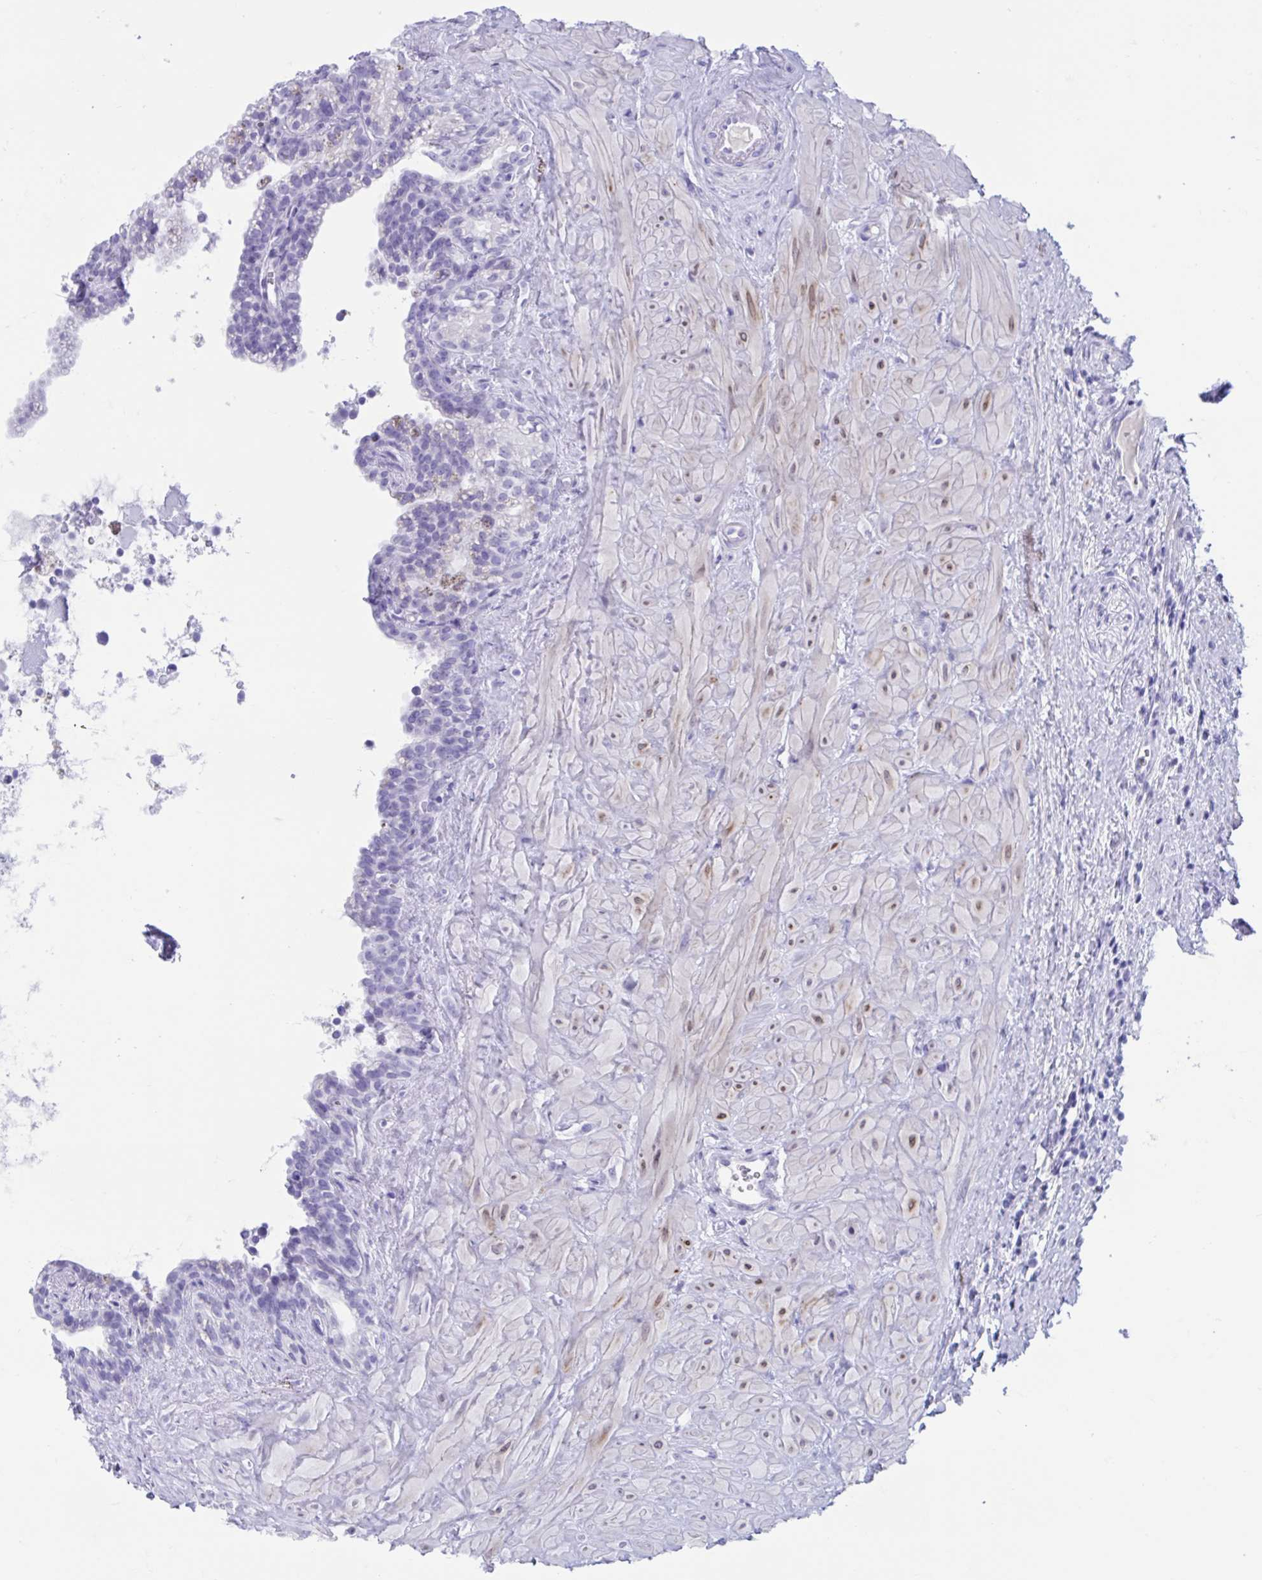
{"staining": {"intensity": "negative", "quantity": "none", "location": "none"}, "tissue": "seminal vesicle", "cell_type": "Glandular cells", "image_type": "normal", "snomed": [{"axis": "morphology", "description": "Normal tissue, NOS"}, {"axis": "topography", "description": "Seminal veicle"}], "caption": "Seminal vesicle was stained to show a protein in brown. There is no significant staining in glandular cells. (Stains: DAB IHC with hematoxylin counter stain, Microscopy: brightfield microscopy at high magnification).", "gene": "TMEM35A", "patient": {"sex": "male", "age": 76}}